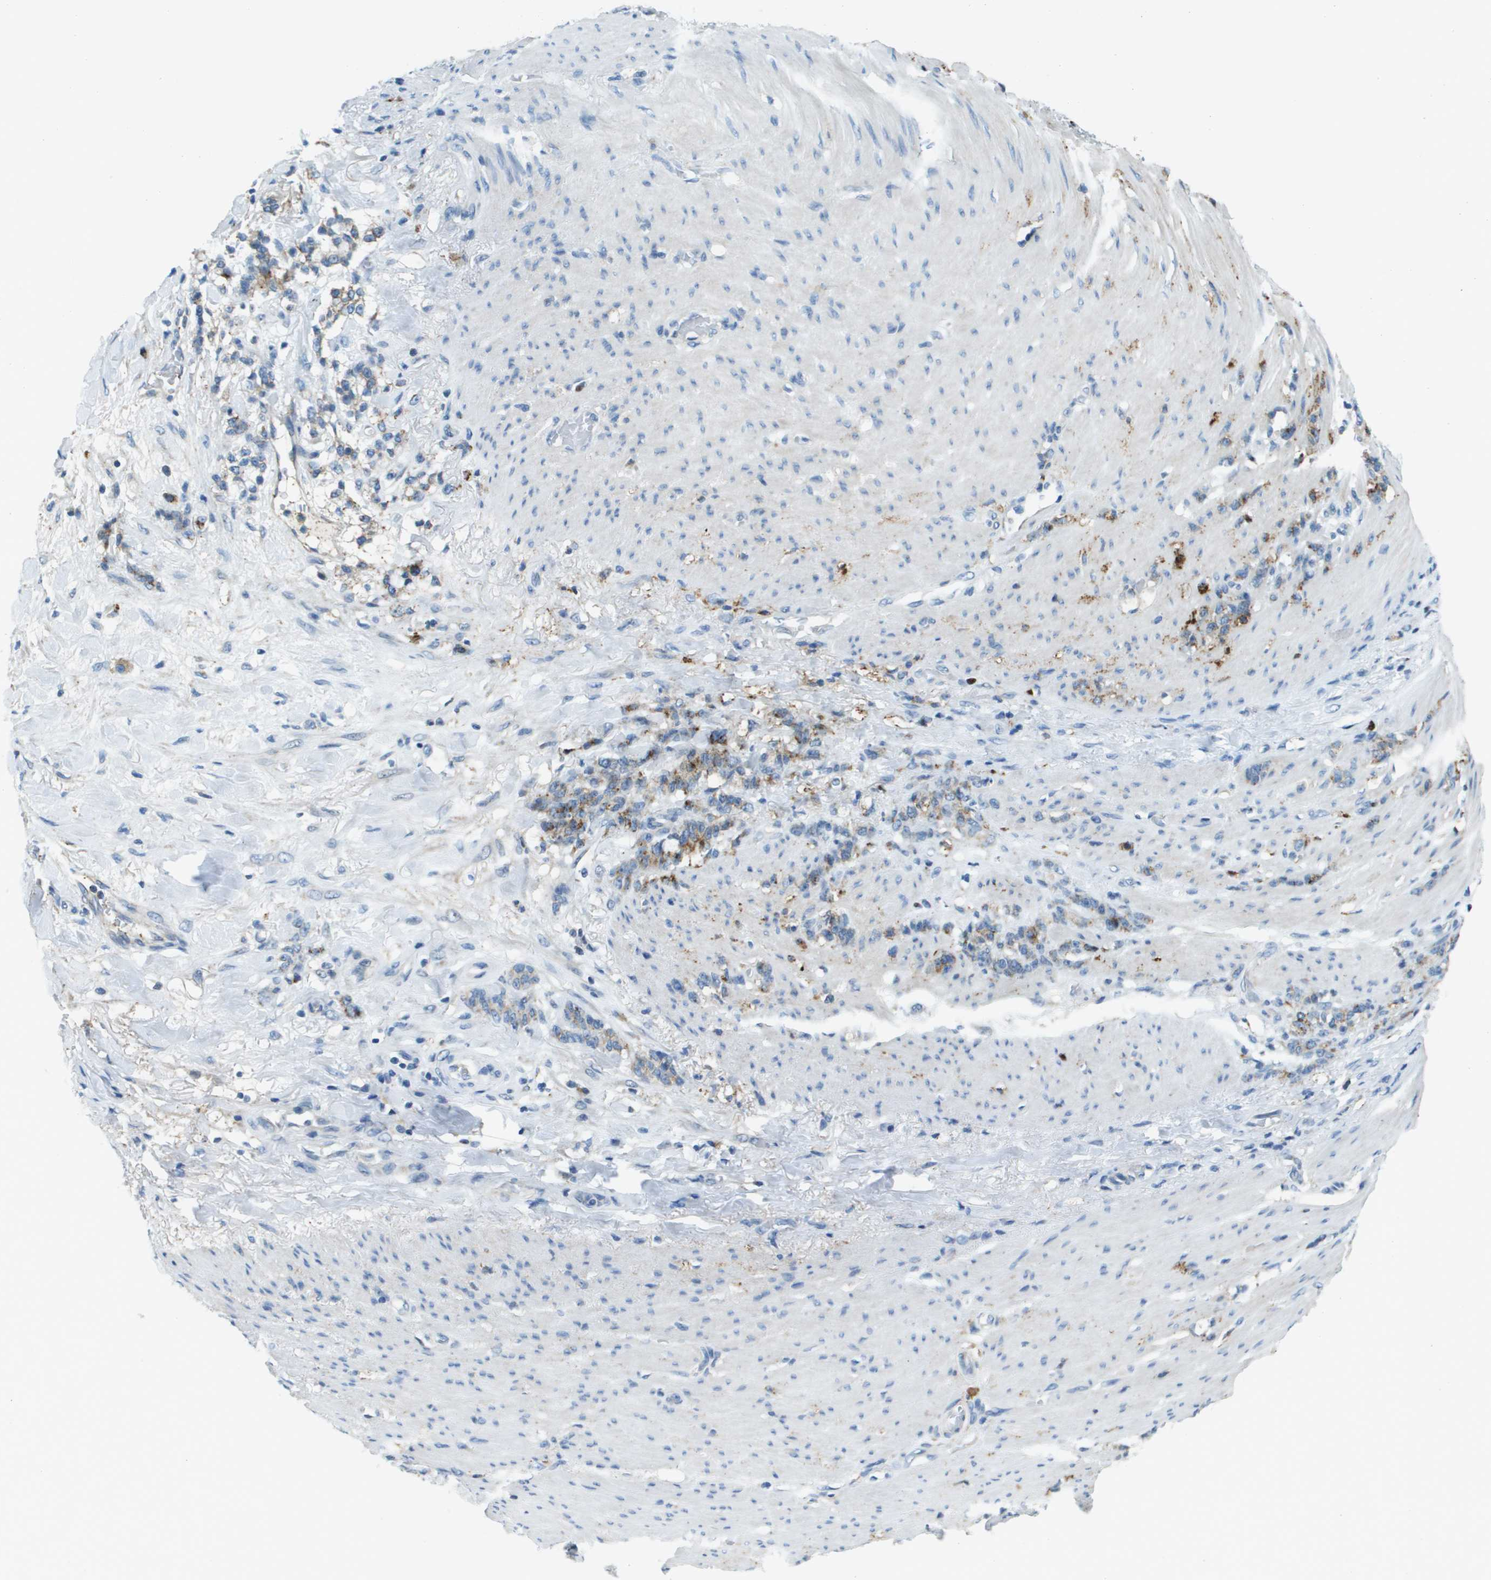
{"staining": {"intensity": "weak", "quantity": "25%-75%", "location": "cytoplasmic/membranous"}, "tissue": "stomach cancer", "cell_type": "Tumor cells", "image_type": "cancer", "snomed": [{"axis": "morphology", "description": "Adenocarcinoma, NOS"}, {"axis": "topography", "description": "Stomach, lower"}], "caption": "An image of stomach cancer (adenocarcinoma) stained for a protein demonstrates weak cytoplasmic/membranous brown staining in tumor cells.", "gene": "SDC1", "patient": {"sex": "male", "age": 88}}